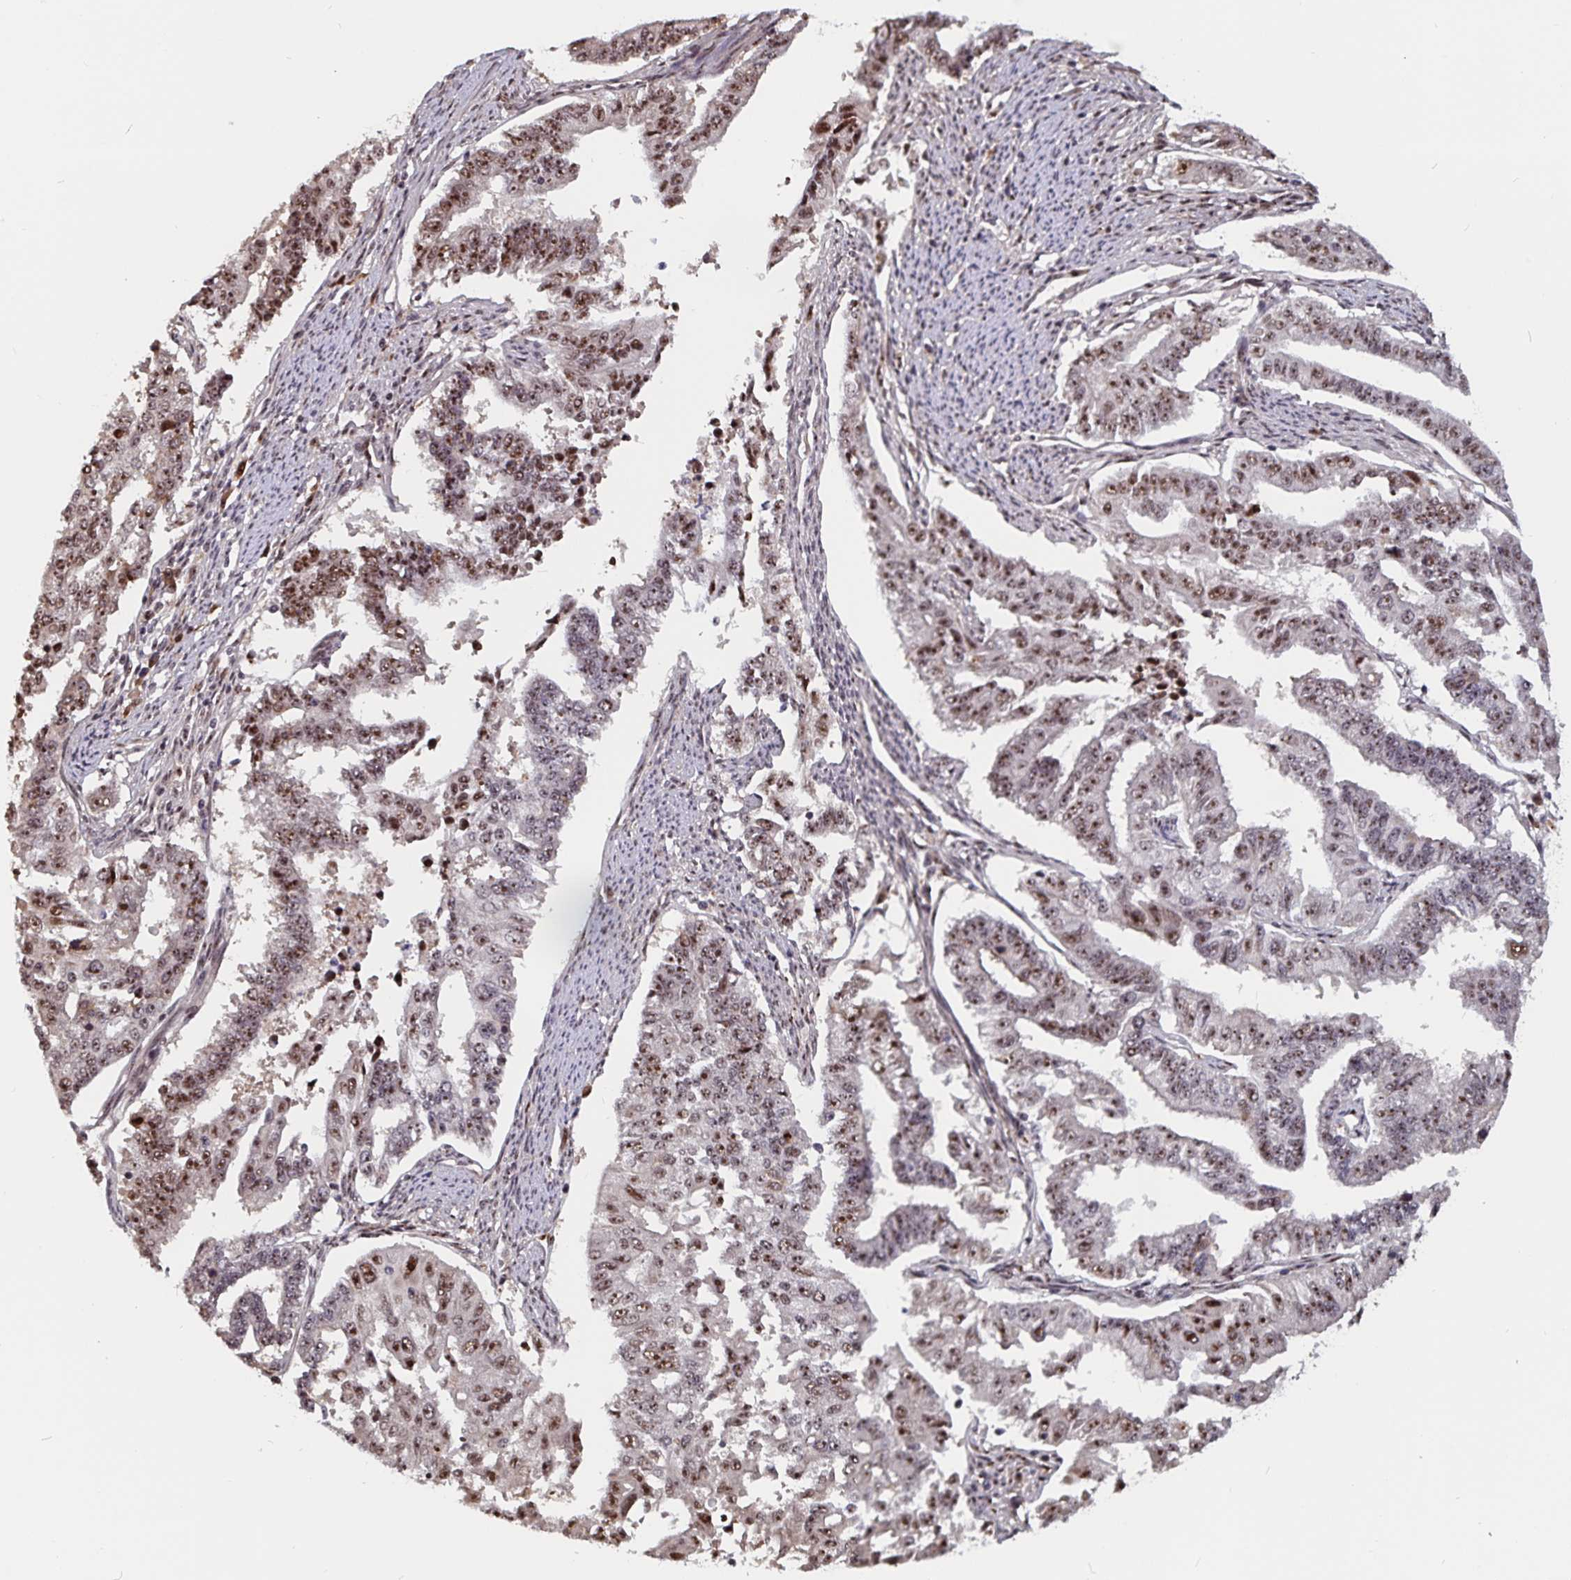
{"staining": {"intensity": "moderate", "quantity": ">75%", "location": "nuclear"}, "tissue": "endometrial cancer", "cell_type": "Tumor cells", "image_type": "cancer", "snomed": [{"axis": "morphology", "description": "Adenocarcinoma, NOS"}, {"axis": "topography", "description": "Uterus"}], "caption": "Human endometrial cancer stained for a protein (brown) demonstrates moderate nuclear positive positivity in approximately >75% of tumor cells.", "gene": "LAS1L", "patient": {"sex": "female", "age": 59}}